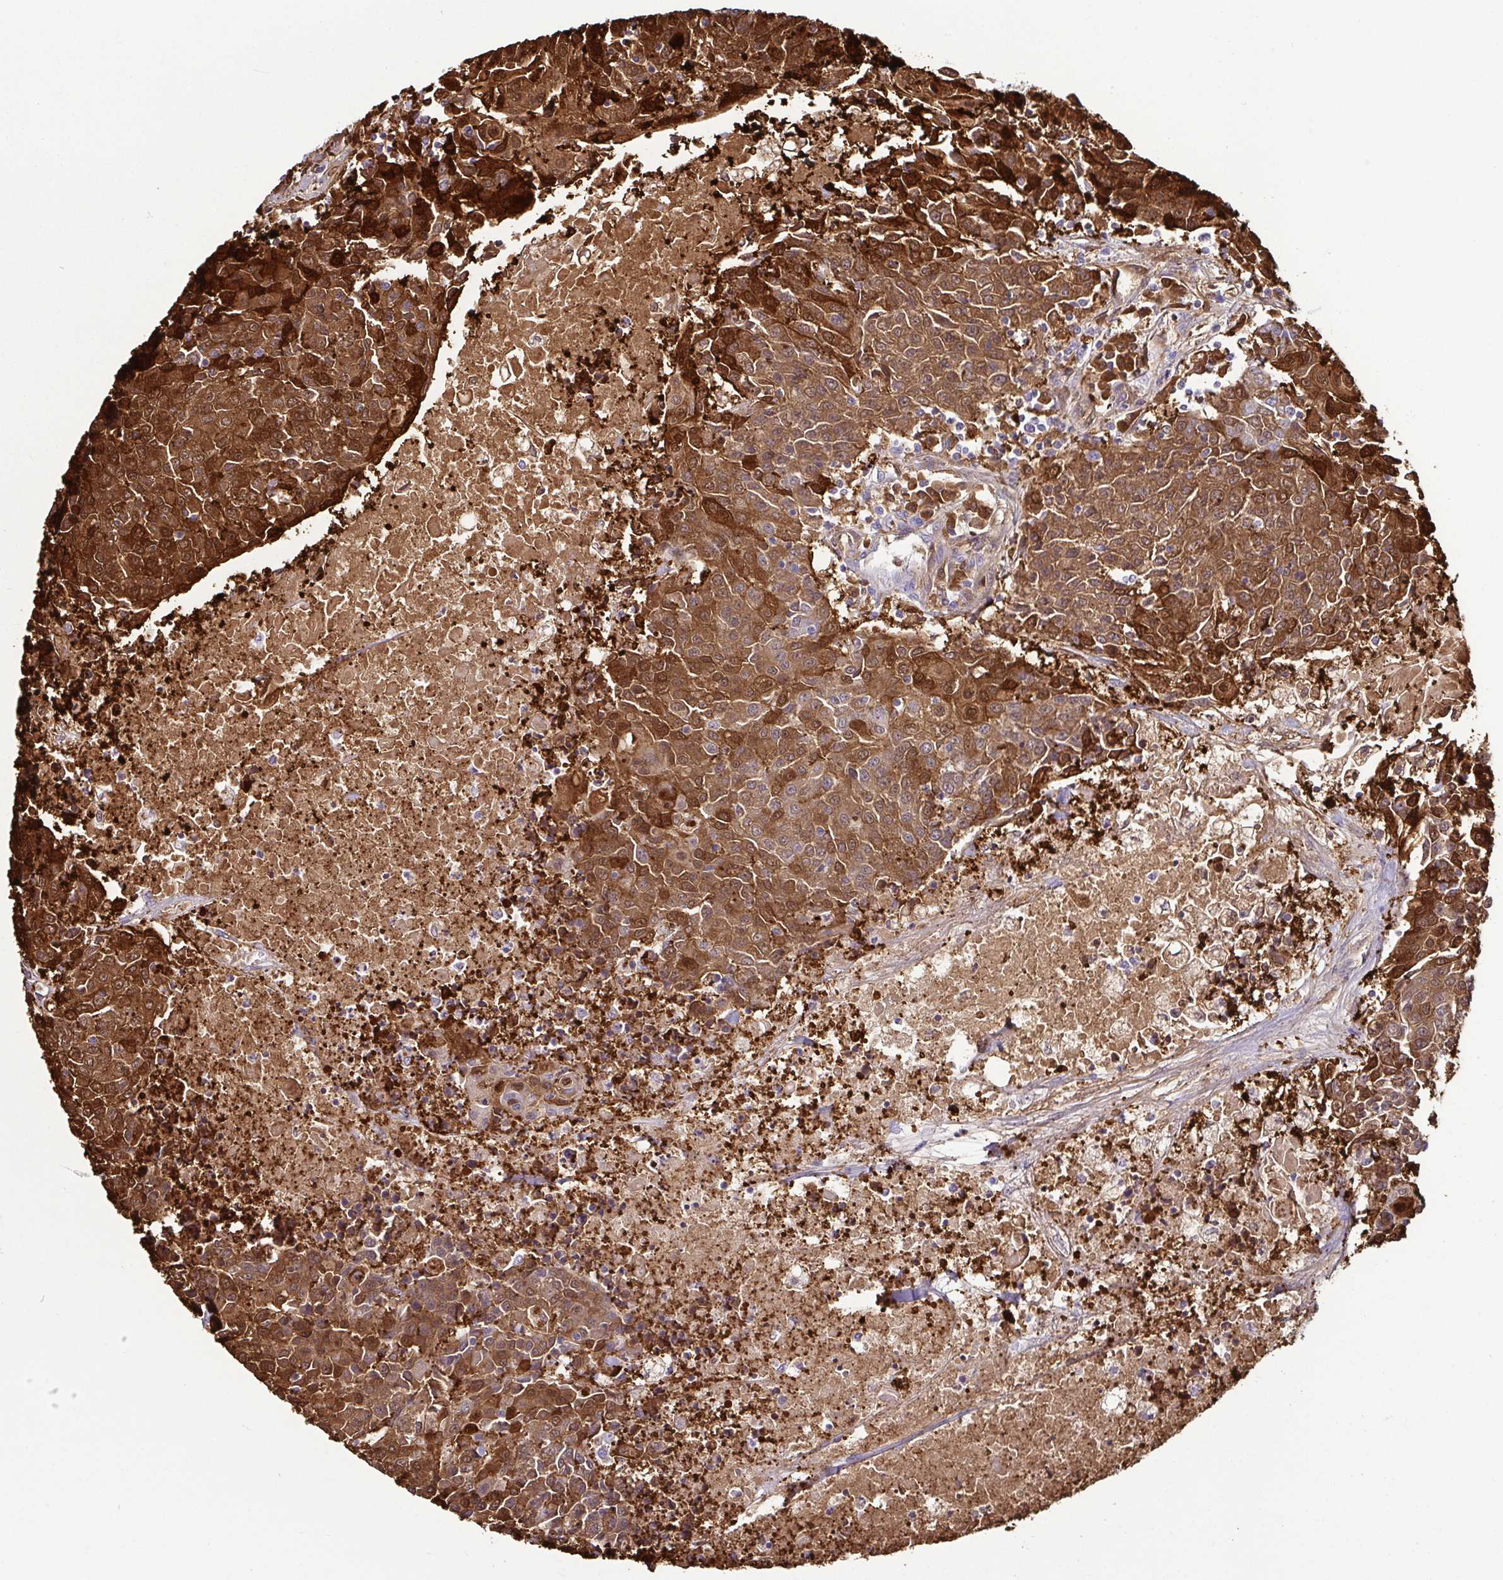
{"staining": {"intensity": "moderate", "quantity": ">75%", "location": "cytoplasmic/membranous,nuclear"}, "tissue": "urothelial cancer", "cell_type": "Tumor cells", "image_type": "cancer", "snomed": [{"axis": "morphology", "description": "Urothelial carcinoma, High grade"}, {"axis": "topography", "description": "Urinary bladder"}], "caption": "Immunohistochemical staining of high-grade urothelial carcinoma demonstrates medium levels of moderate cytoplasmic/membranous and nuclear protein expression in about >75% of tumor cells.", "gene": "CASP14", "patient": {"sex": "female", "age": 85}}